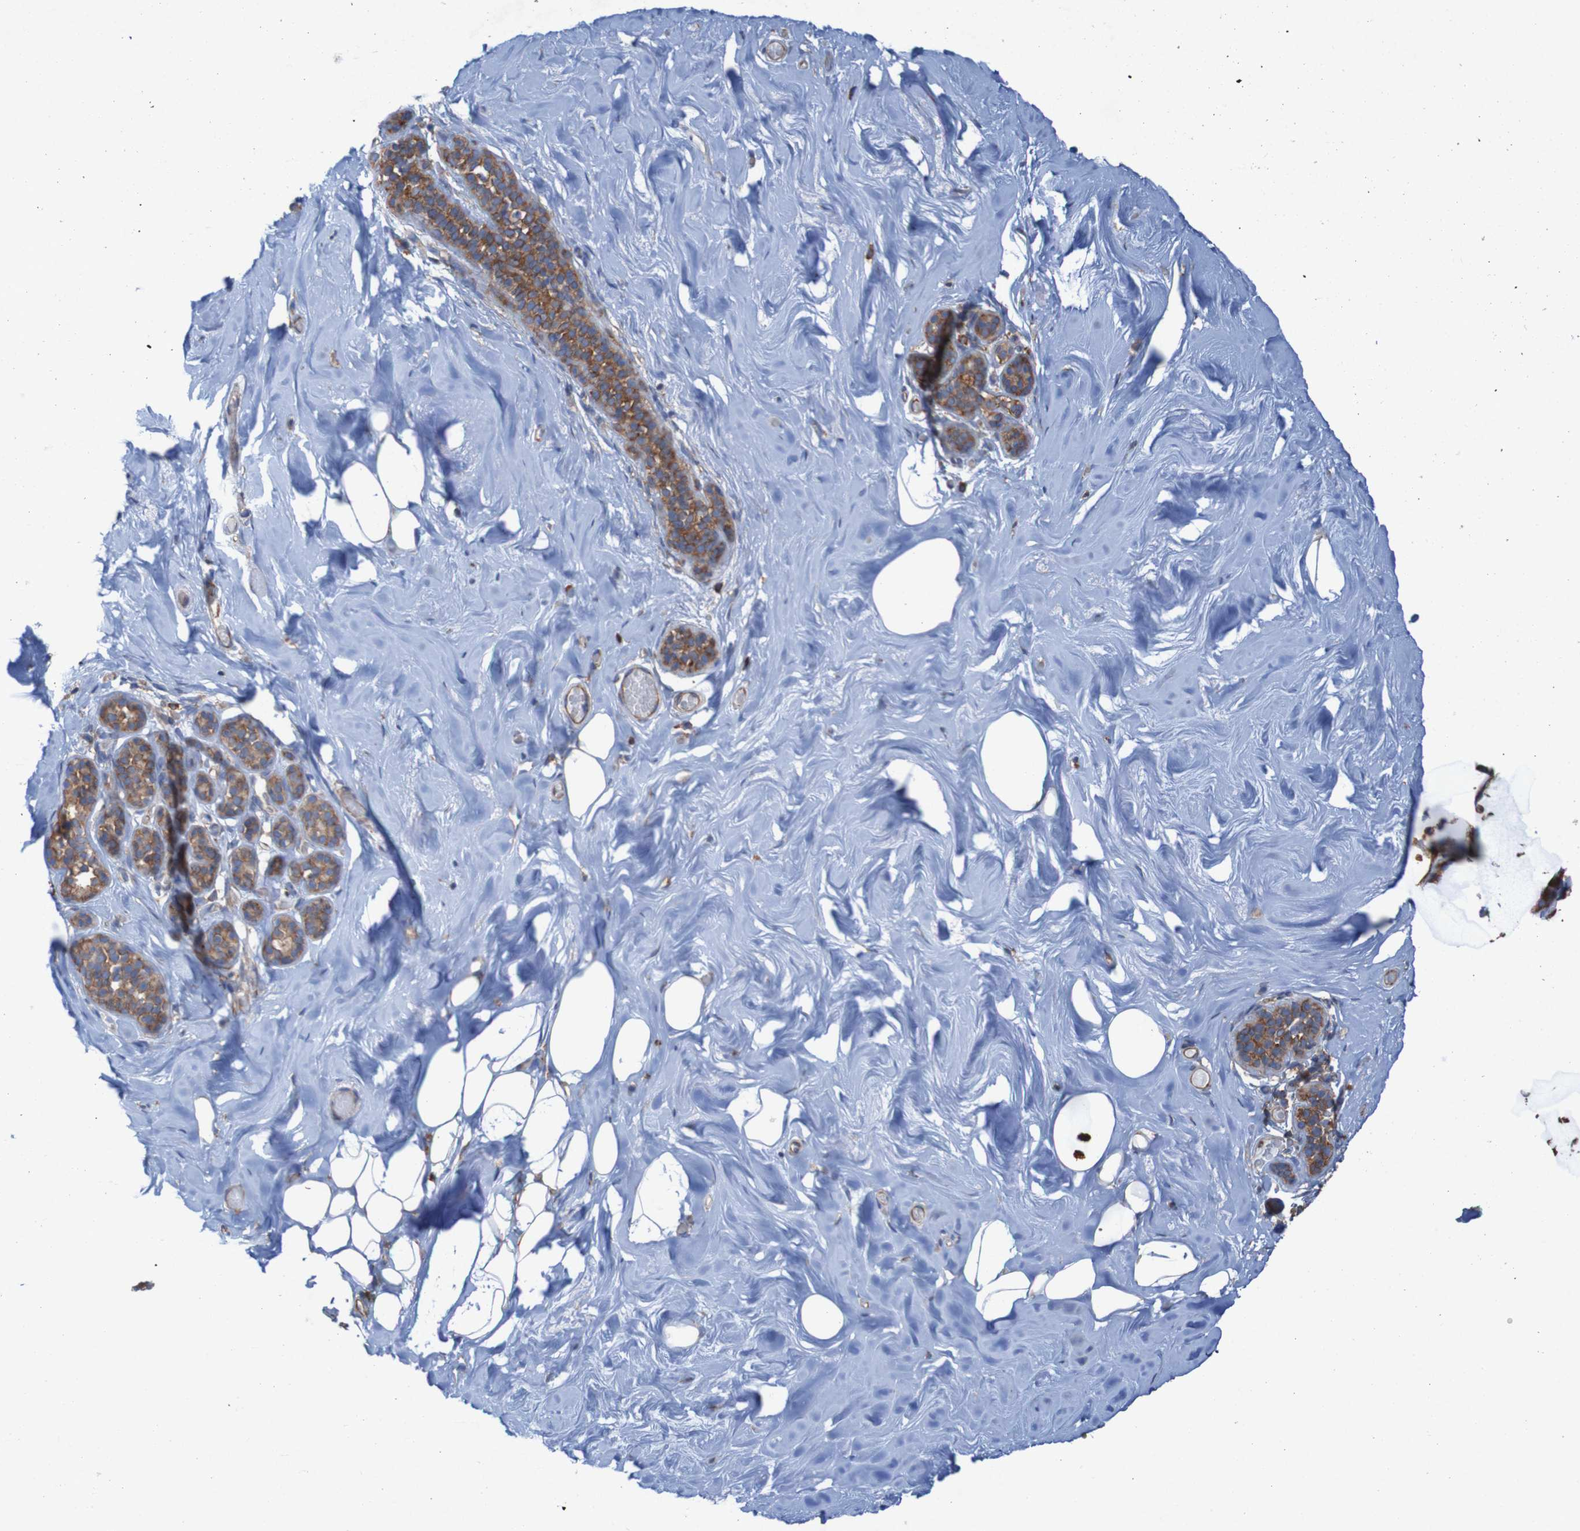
{"staining": {"intensity": "negative", "quantity": "none", "location": "none"}, "tissue": "breast", "cell_type": "Adipocytes", "image_type": "normal", "snomed": [{"axis": "morphology", "description": "Normal tissue, NOS"}, {"axis": "topography", "description": "Breast"}], "caption": "An image of human breast is negative for staining in adipocytes. The staining is performed using DAB brown chromogen with nuclei counter-stained in using hematoxylin.", "gene": "RPL10L", "patient": {"sex": "female", "age": 75}}